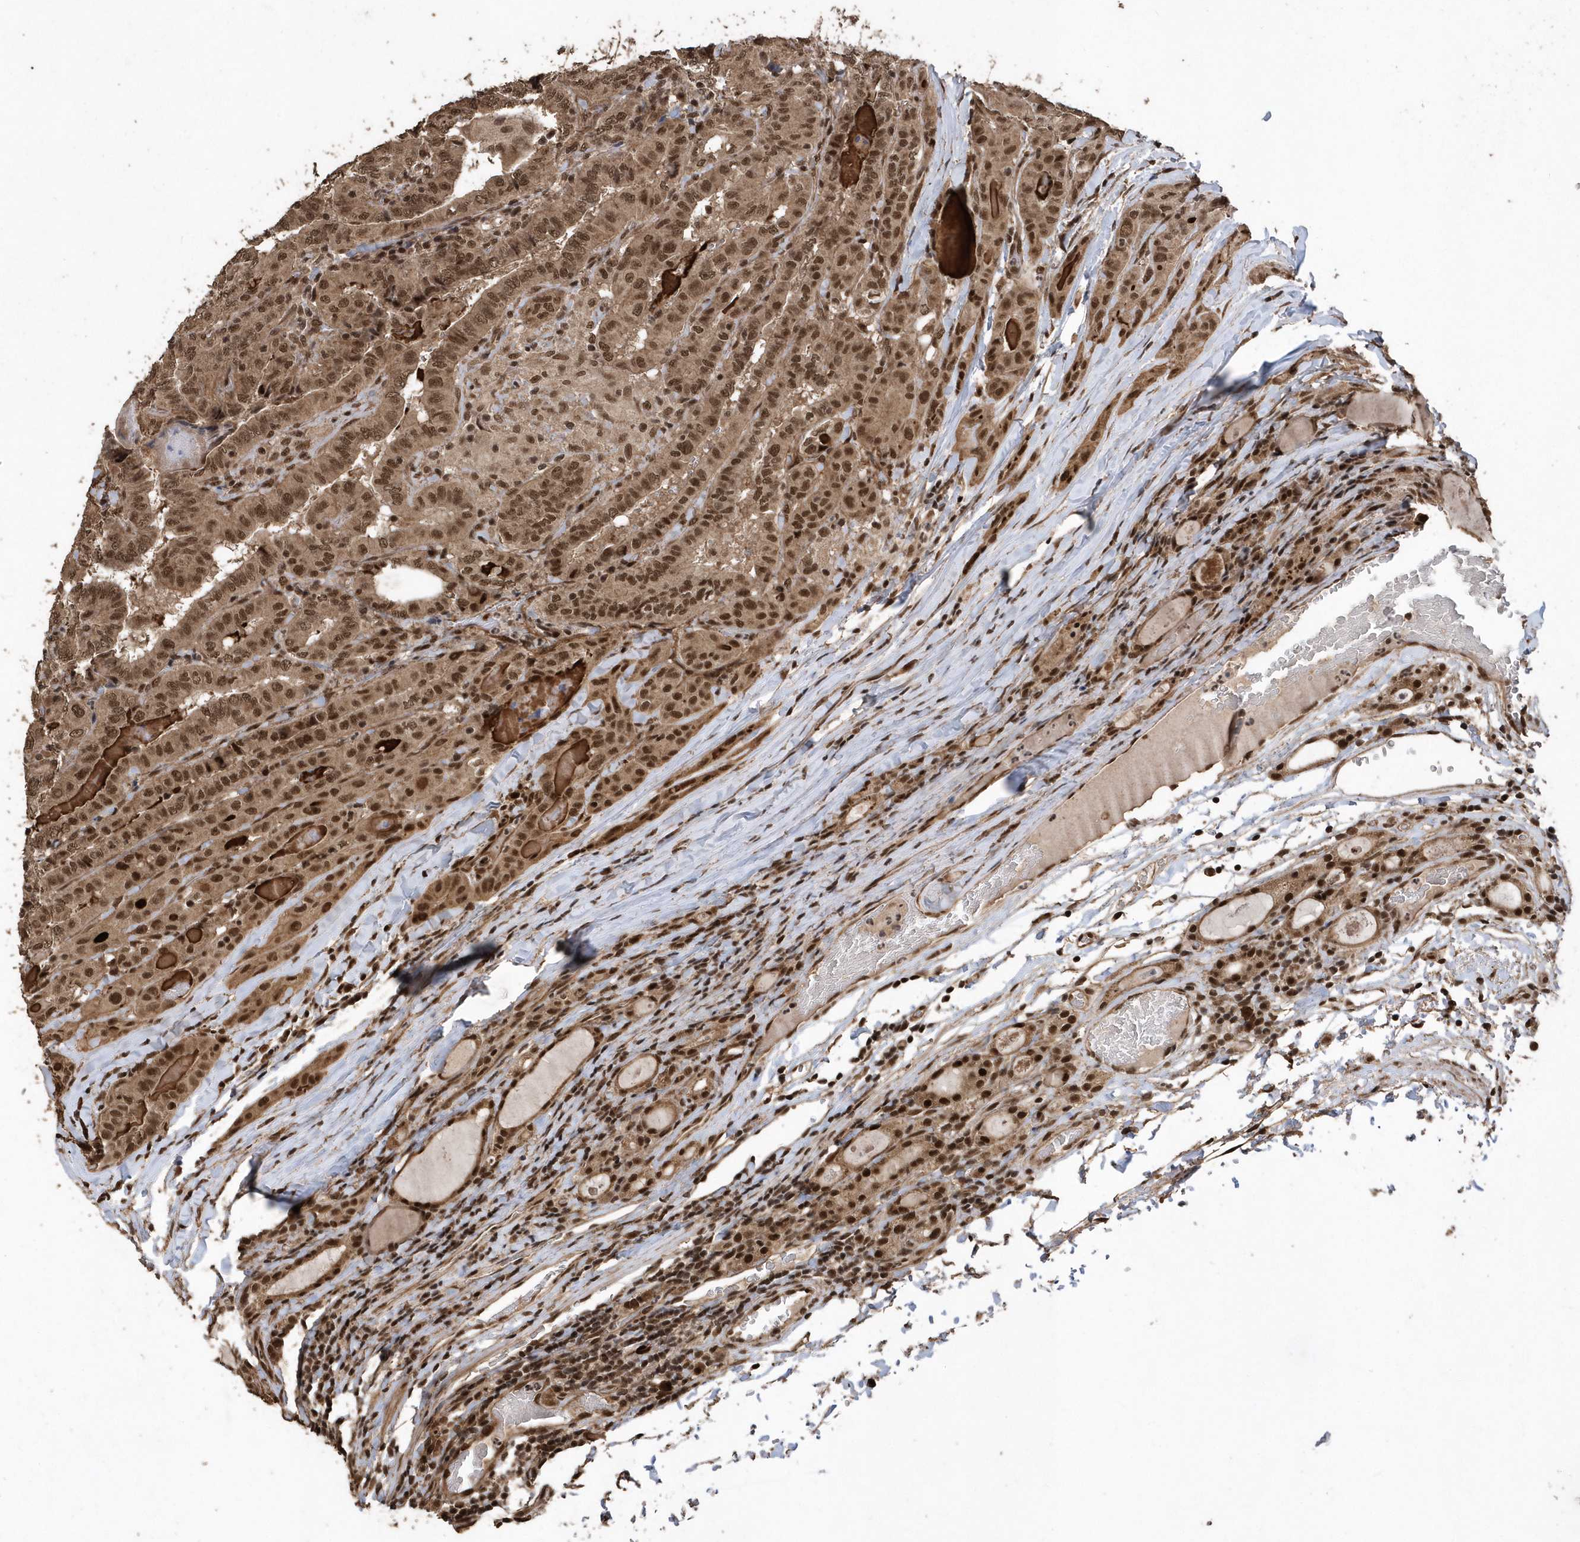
{"staining": {"intensity": "moderate", "quantity": ">75%", "location": "cytoplasmic/membranous,nuclear"}, "tissue": "thyroid cancer", "cell_type": "Tumor cells", "image_type": "cancer", "snomed": [{"axis": "morphology", "description": "Papillary adenocarcinoma, NOS"}, {"axis": "topography", "description": "Thyroid gland"}], "caption": "Papillary adenocarcinoma (thyroid) tissue demonstrates moderate cytoplasmic/membranous and nuclear staining in about >75% of tumor cells", "gene": "INTS12", "patient": {"sex": "female", "age": 72}}